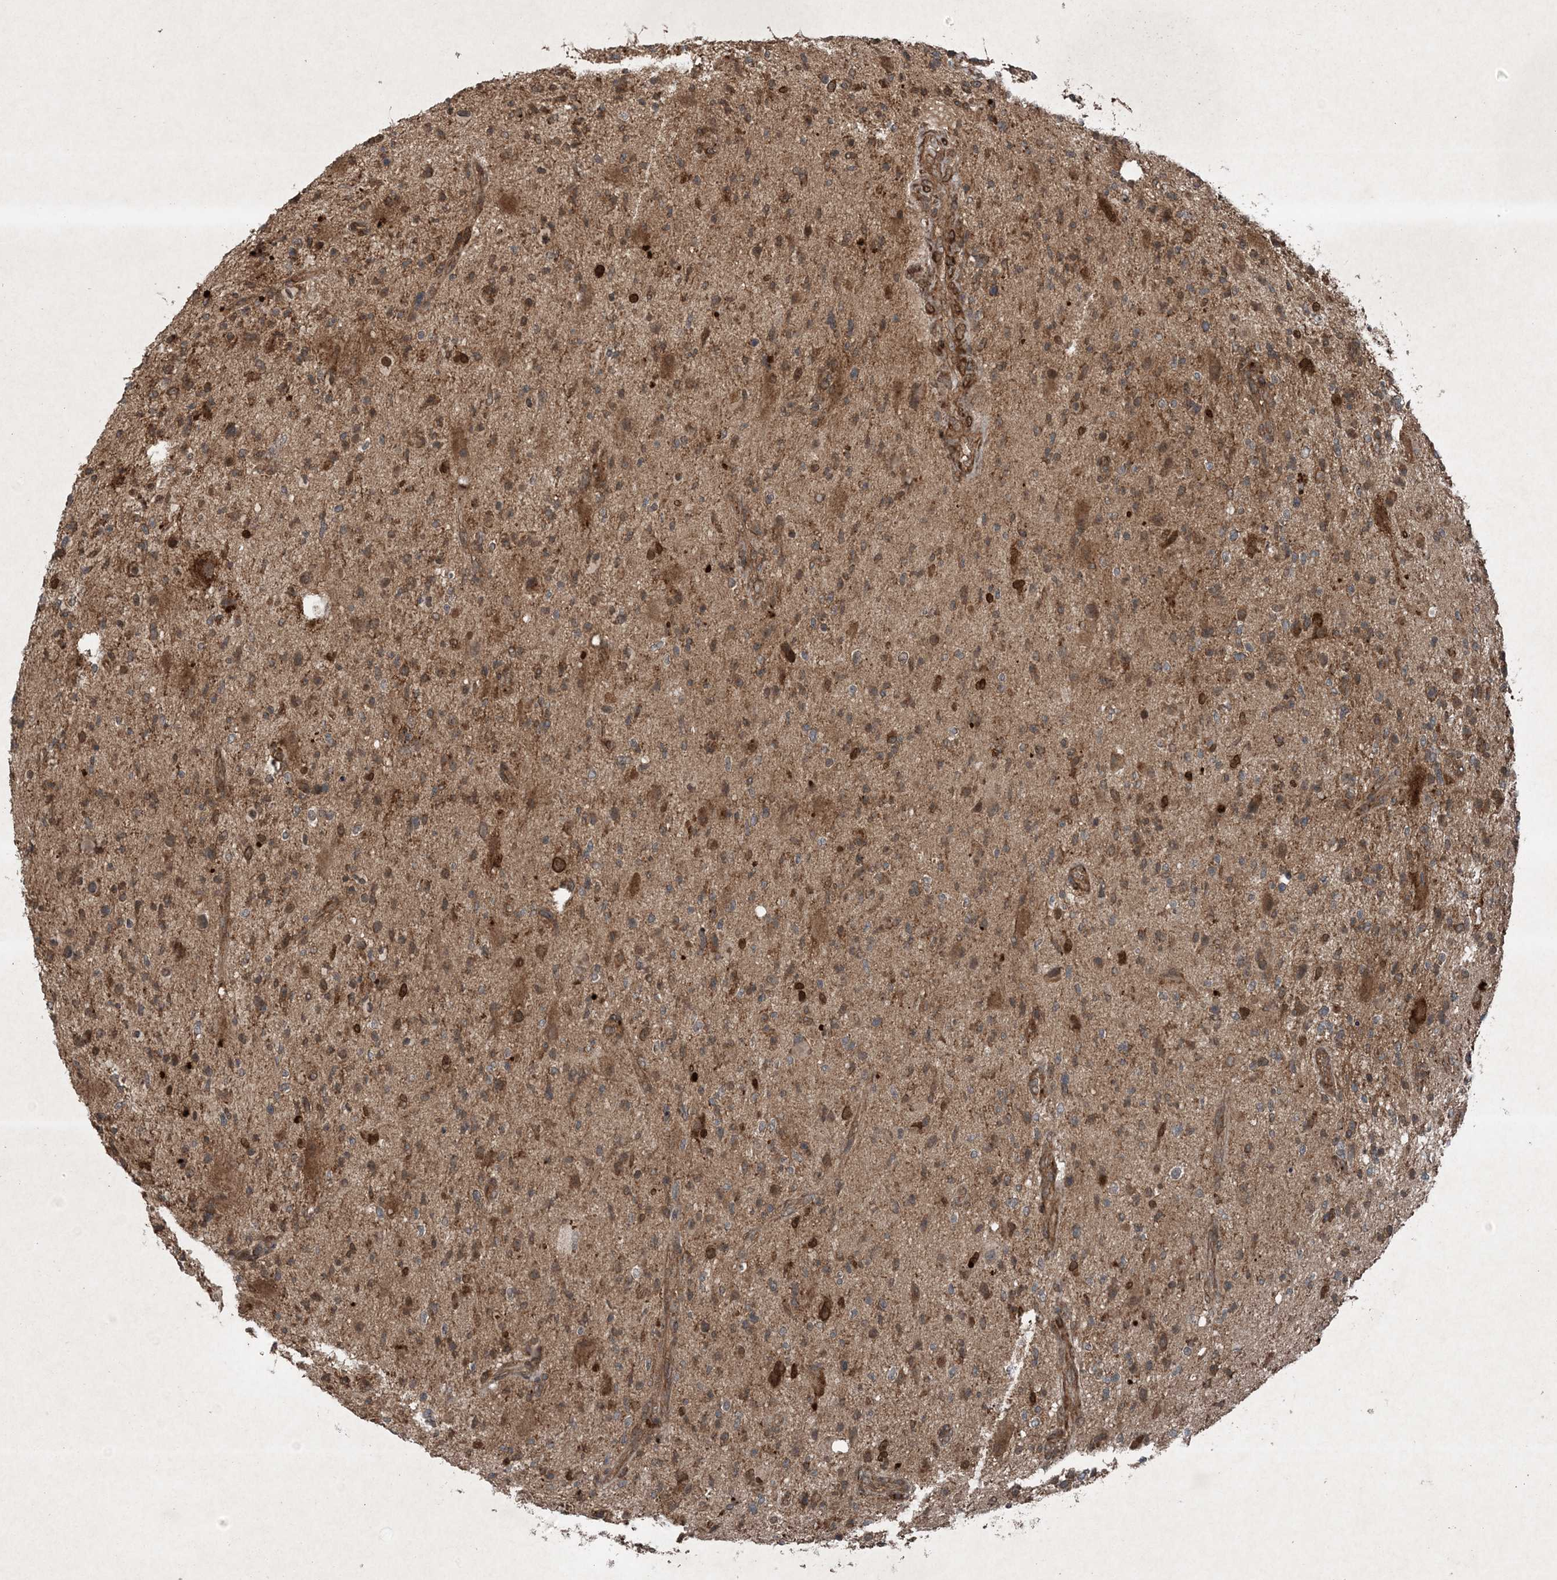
{"staining": {"intensity": "moderate", "quantity": ">75%", "location": "cytoplasmic/membranous"}, "tissue": "glioma", "cell_type": "Tumor cells", "image_type": "cancer", "snomed": [{"axis": "morphology", "description": "Glioma, malignant, High grade"}, {"axis": "topography", "description": "Brain"}], "caption": "A brown stain shows moderate cytoplasmic/membranous expression of a protein in human malignant high-grade glioma tumor cells. The staining was performed using DAB (3,3'-diaminobenzidine) to visualize the protein expression in brown, while the nuclei were stained in blue with hematoxylin (Magnification: 20x).", "gene": "GNG5", "patient": {"sex": "male", "age": 48}}